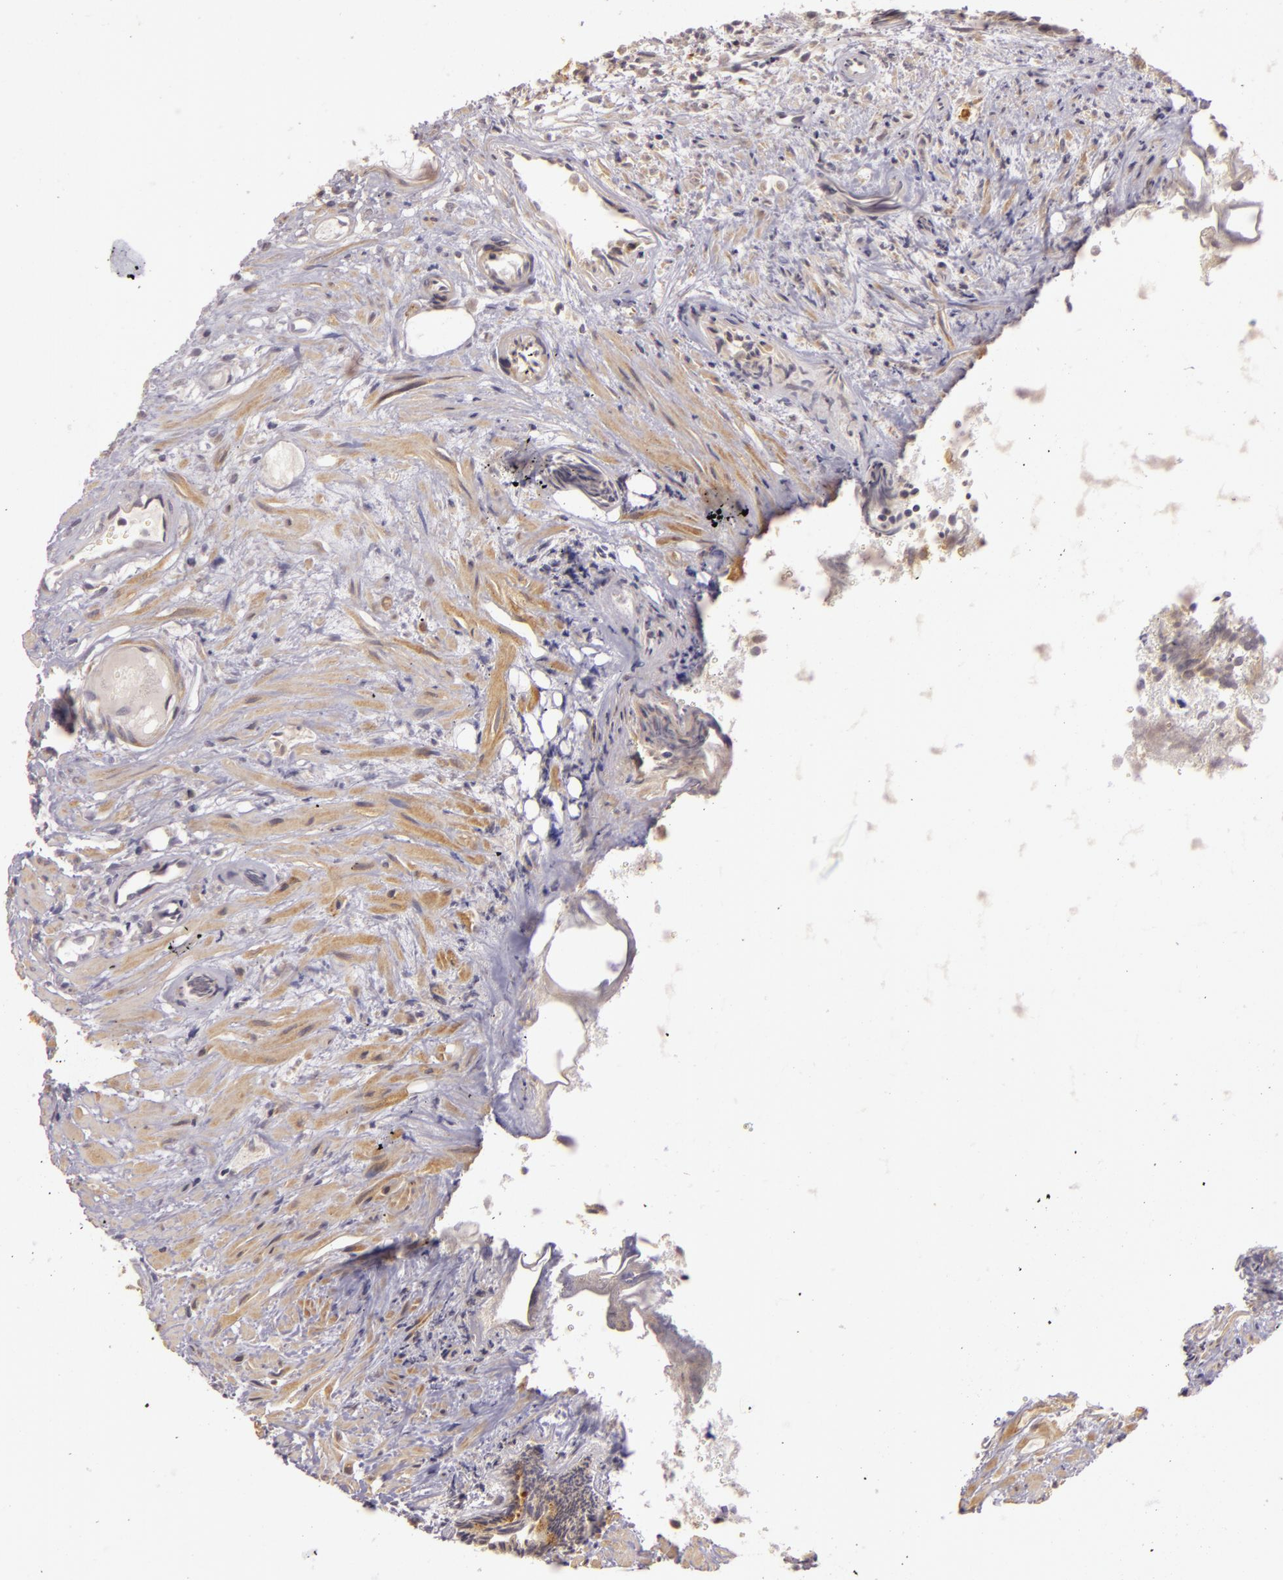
{"staining": {"intensity": "weak", "quantity": ">75%", "location": "cytoplasmic/membranous"}, "tissue": "urothelial cancer", "cell_type": "Tumor cells", "image_type": "cancer", "snomed": [{"axis": "morphology", "description": "Urothelial carcinoma, Low grade"}, {"axis": "topography", "description": "Urinary bladder"}], "caption": "Immunohistochemical staining of human low-grade urothelial carcinoma demonstrates weak cytoplasmic/membranous protein expression in approximately >75% of tumor cells. The protein of interest is shown in brown color, while the nuclei are stained blue.", "gene": "PPP1R3F", "patient": {"sex": "male", "age": 84}}